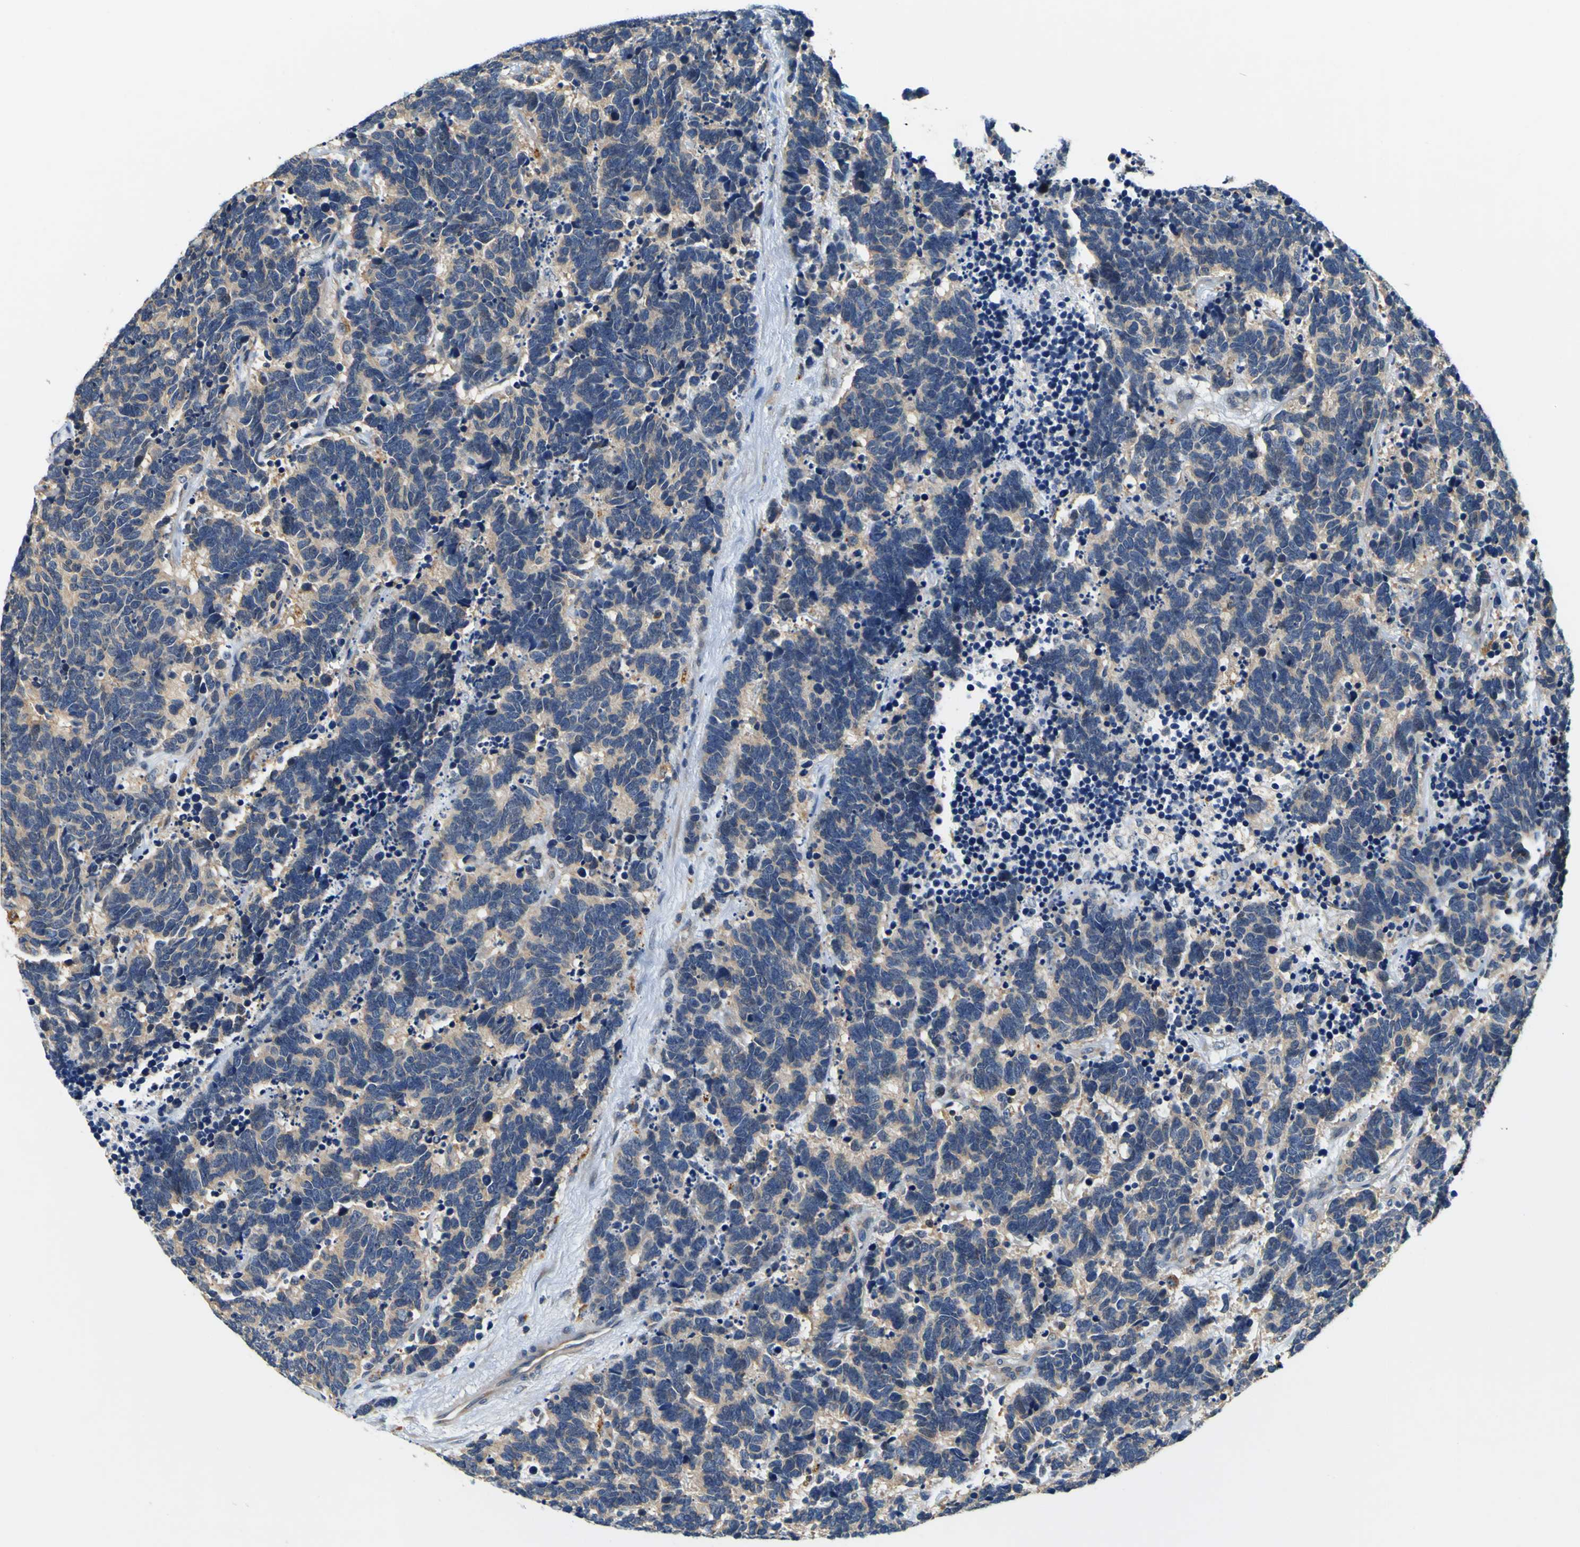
{"staining": {"intensity": "weak", "quantity": ">75%", "location": "cytoplasmic/membranous"}, "tissue": "carcinoid", "cell_type": "Tumor cells", "image_type": "cancer", "snomed": [{"axis": "morphology", "description": "Carcinoma, NOS"}, {"axis": "morphology", "description": "Carcinoid, malignant, NOS"}, {"axis": "topography", "description": "Urinary bladder"}], "caption": "Brown immunohistochemical staining in human carcinoid exhibits weak cytoplasmic/membranous staining in about >75% of tumor cells.", "gene": "TNIK", "patient": {"sex": "male", "age": 57}}